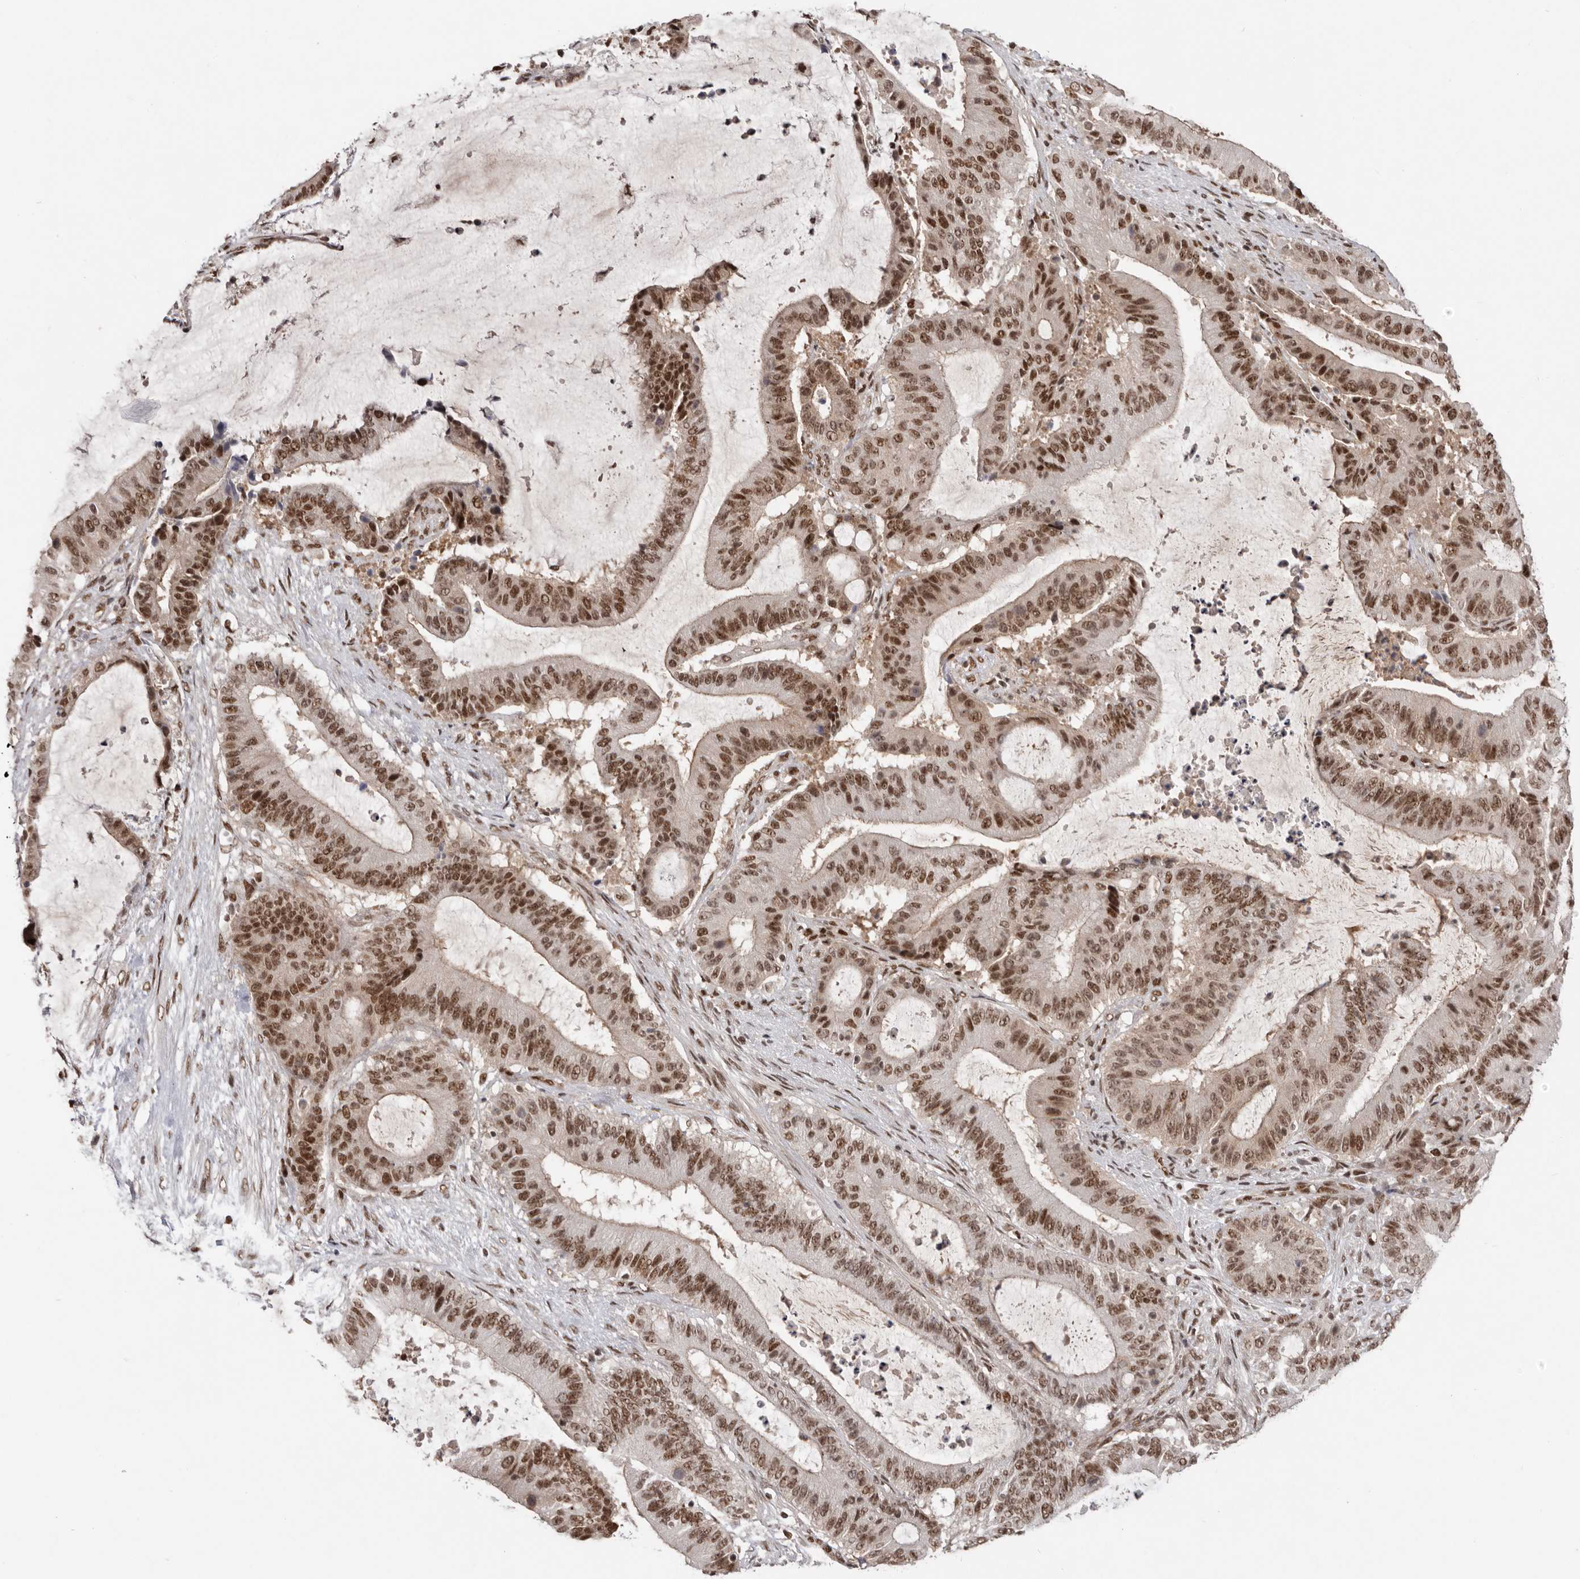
{"staining": {"intensity": "moderate", "quantity": ">75%", "location": "nuclear"}, "tissue": "liver cancer", "cell_type": "Tumor cells", "image_type": "cancer", "snomed": [{"axis": "morphology", "description": "Normal tissue, NOS"}, {"axis": "morphology", "description": "Cholangiocarcinoma"}, {"axis": "topography", "description": "Liver"}, {"axis": "topography", "description": "Peripheral nerve tissue"}], "caption": "DAB immunohistochemical staining of human cholangiocarcinoma (liver) displays moderate nuclear protein staining in approximately >75% of tumor cells.", "gene": "CHTOP", "patient": {"sex": "female", "age": 73}}